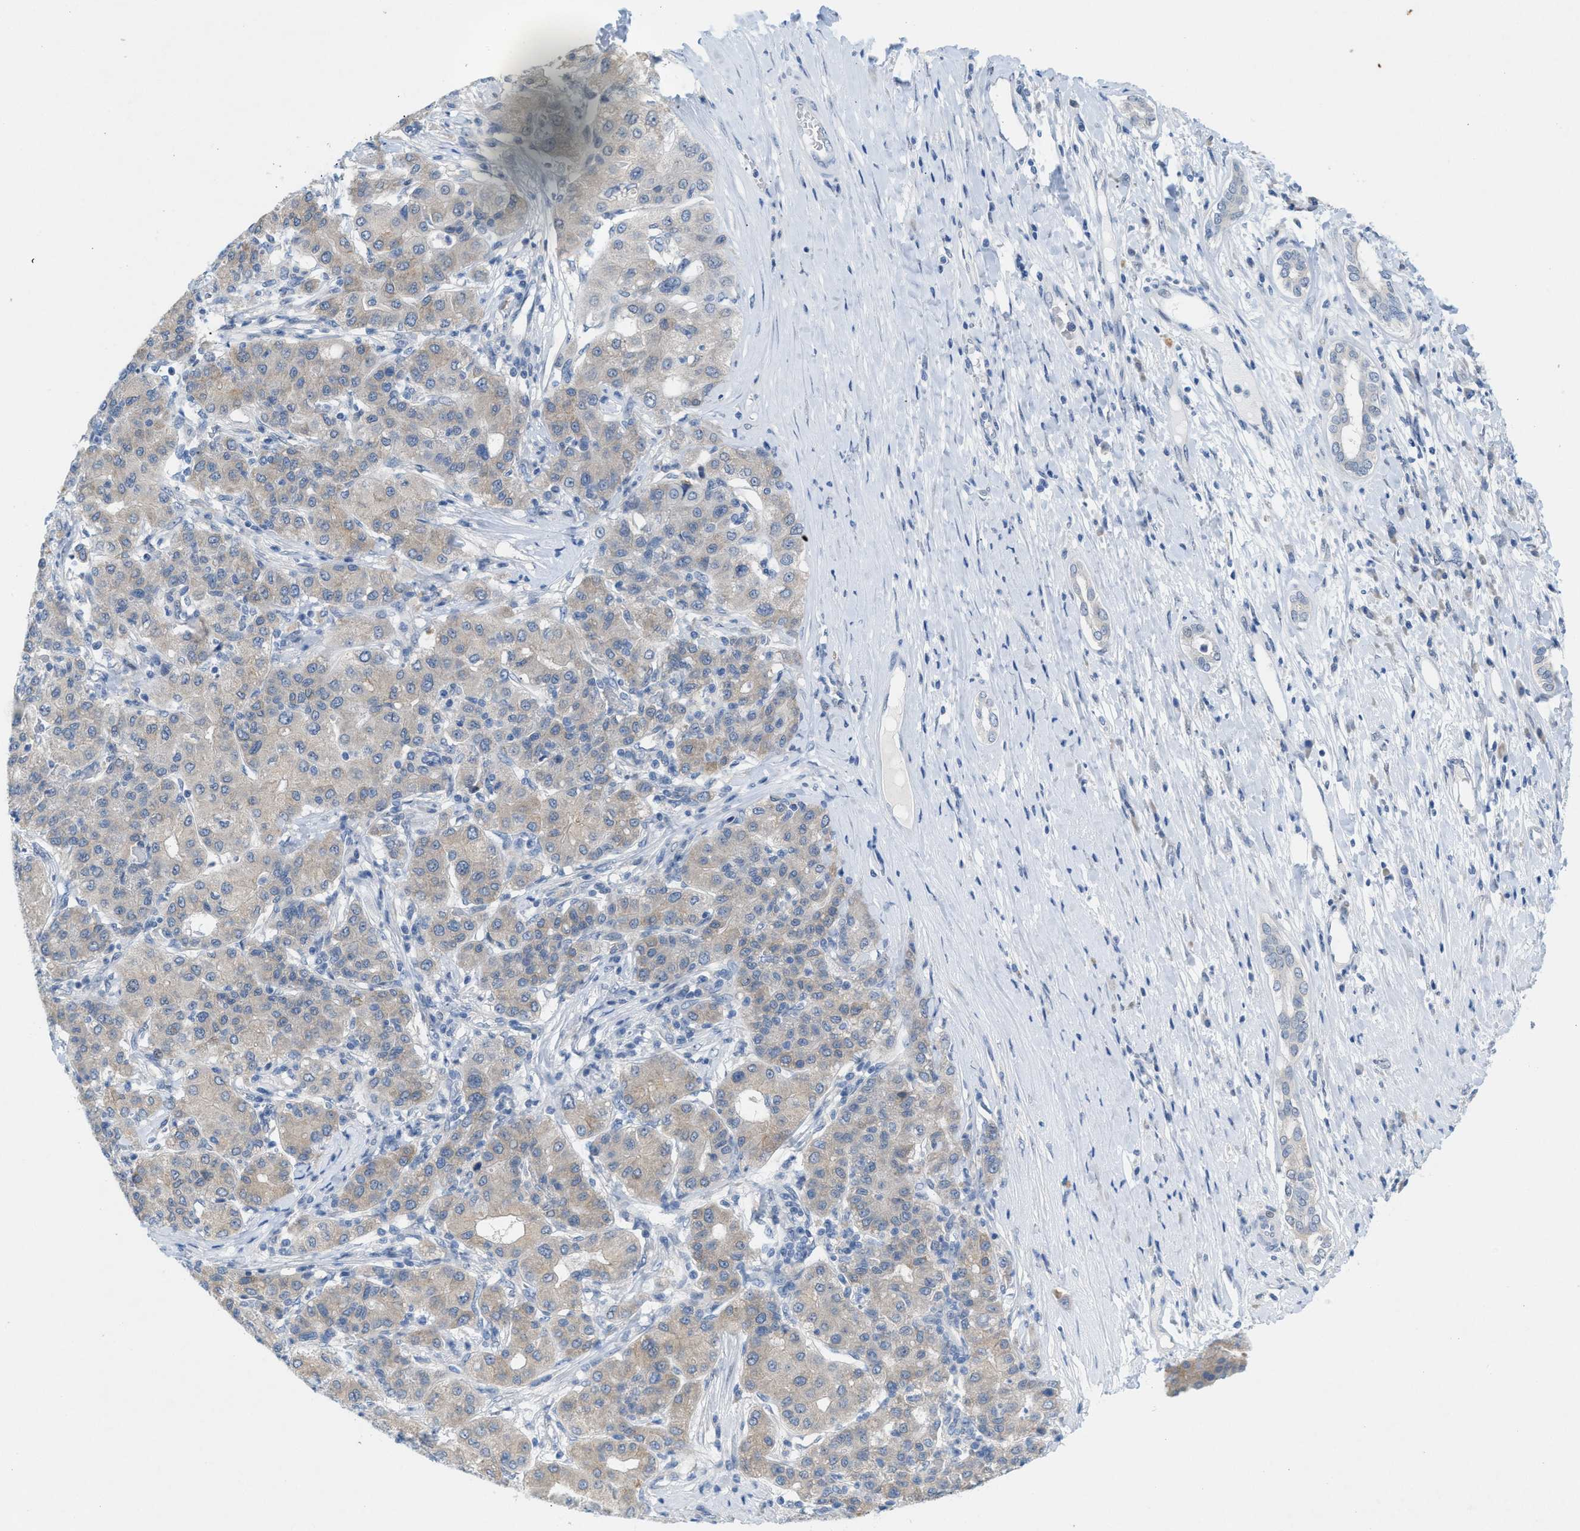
{"staining": {"intensity": "weak", "quantity": "<25%", "location": "cytoplasmic/membranous"}, "tissue": "liver cancer", "cell_type": "Tumor cells", "image_type": "cancer", "snomed": [{"axis": "morphology", "description": "Carcinoma, Hepatocellular, NOS"}, {"axis": "topography", "description": "Liver"}], "caption": "This is an IHC histopathology image of human liver hepatocellular carcinoma. There is no positivity in tumor cells.", "gene": "WIPI2", "patient": {"sex": "male", "age": 65}}